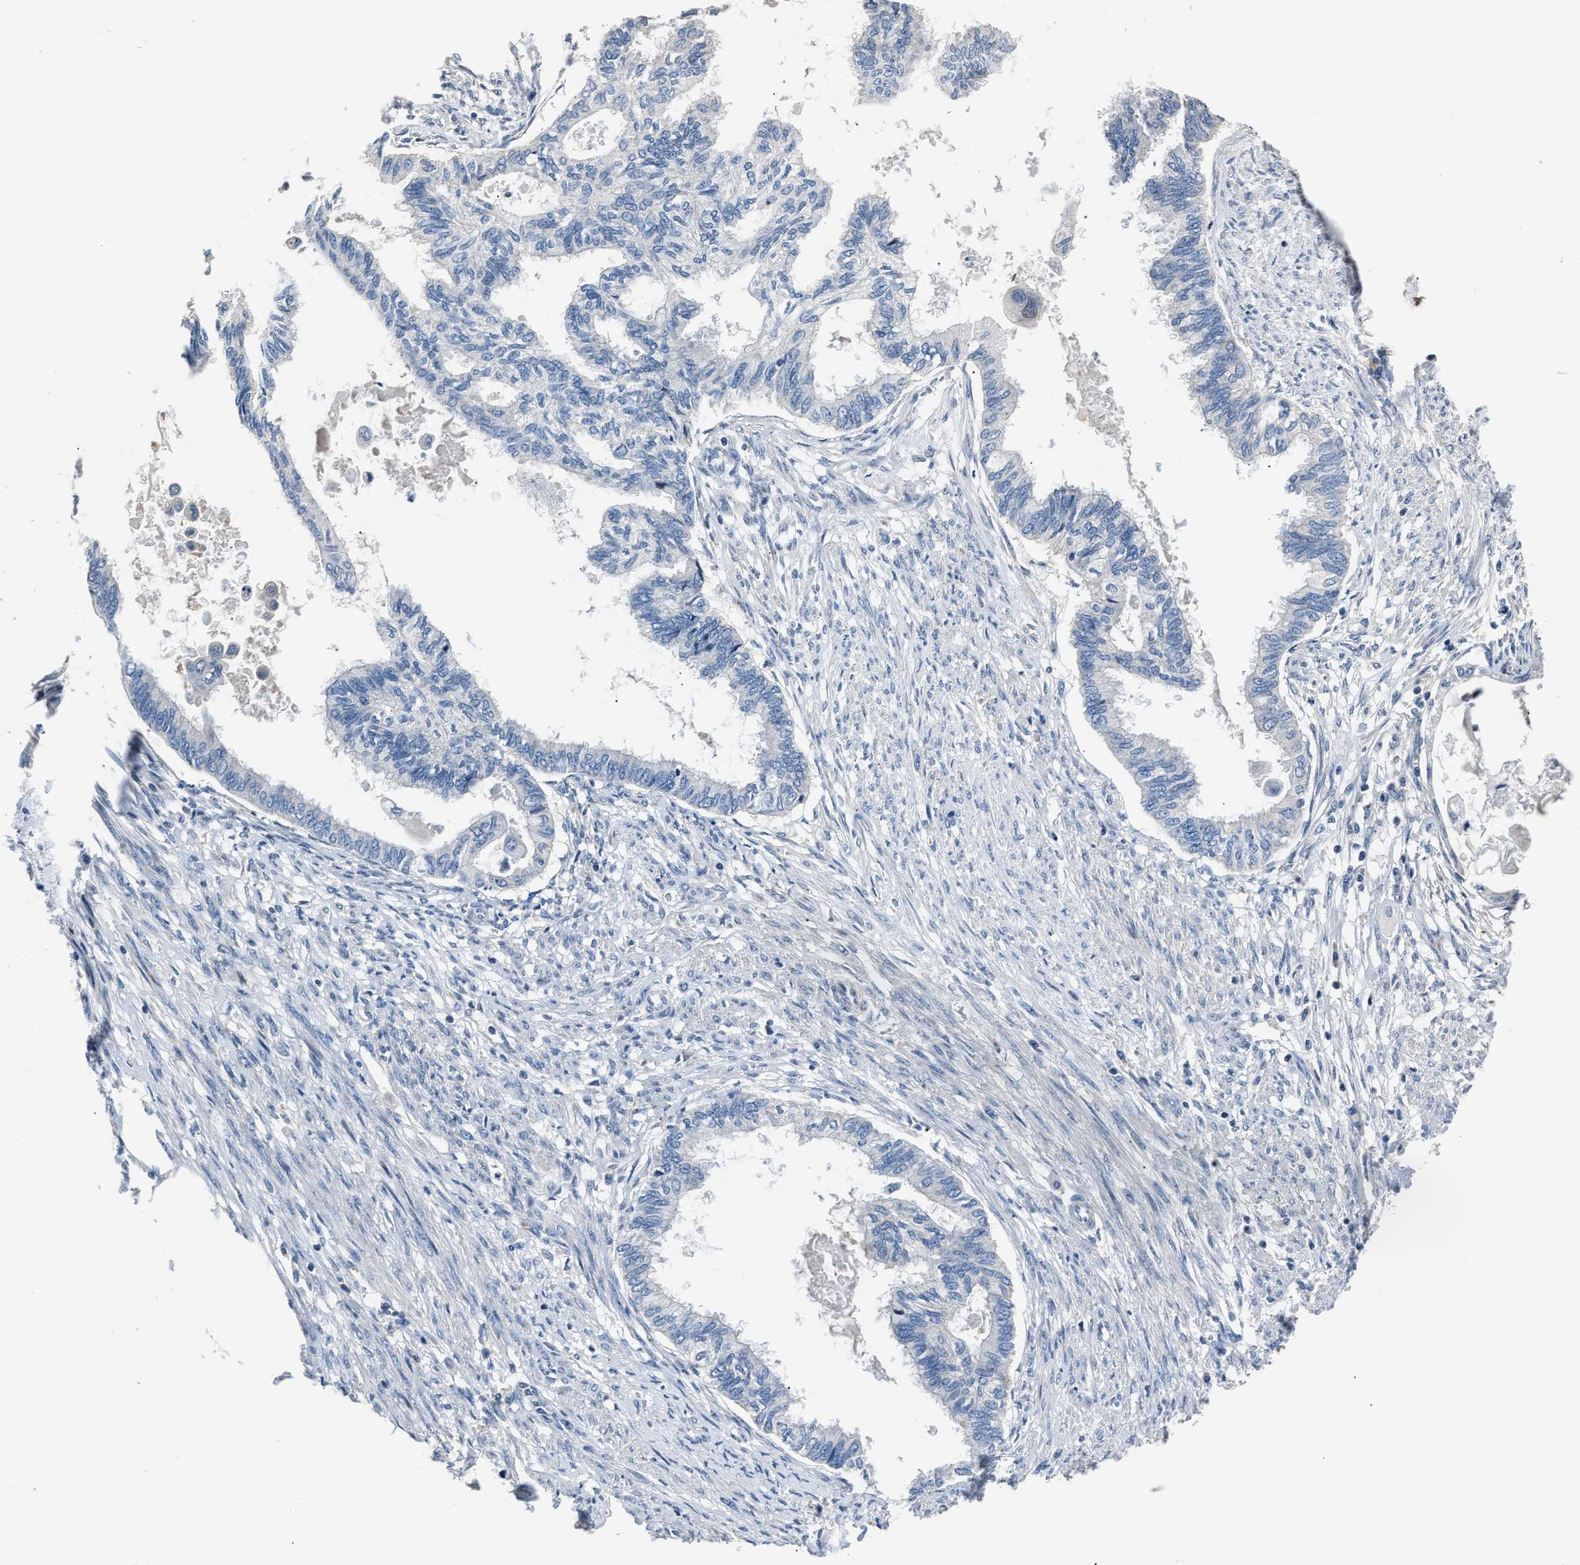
{"staining": {"intensity": "negative", "quantity": "none", "location": "none"}, "tissue": "cervical cancer", "cell_type": "Tumor cells", "image_type": "cancer", "snomed": [{"axis": "morphology", "description": "Normal tissue, NOS"}, {"axis": "morphology", "description": "Adenocarcinoma, NOS"}, {"axis": "topography", "description": "Cervix"}, {"axis": "topography", "description": "Endometrium"}], "caption": "A histopathology image of cervical cancer (adenocarcinoma) stained for a protein shows no brown staining in tumor cells. Brightfield microscopy of immunohistochemistry (IHC) stained with DAB (3,3'-diaminobenzidine) (brown) and hematoxylin (blue), captured at high magnification.", "gene": "DNAJC24", "patient": {"sex": "female", "age": 86}}